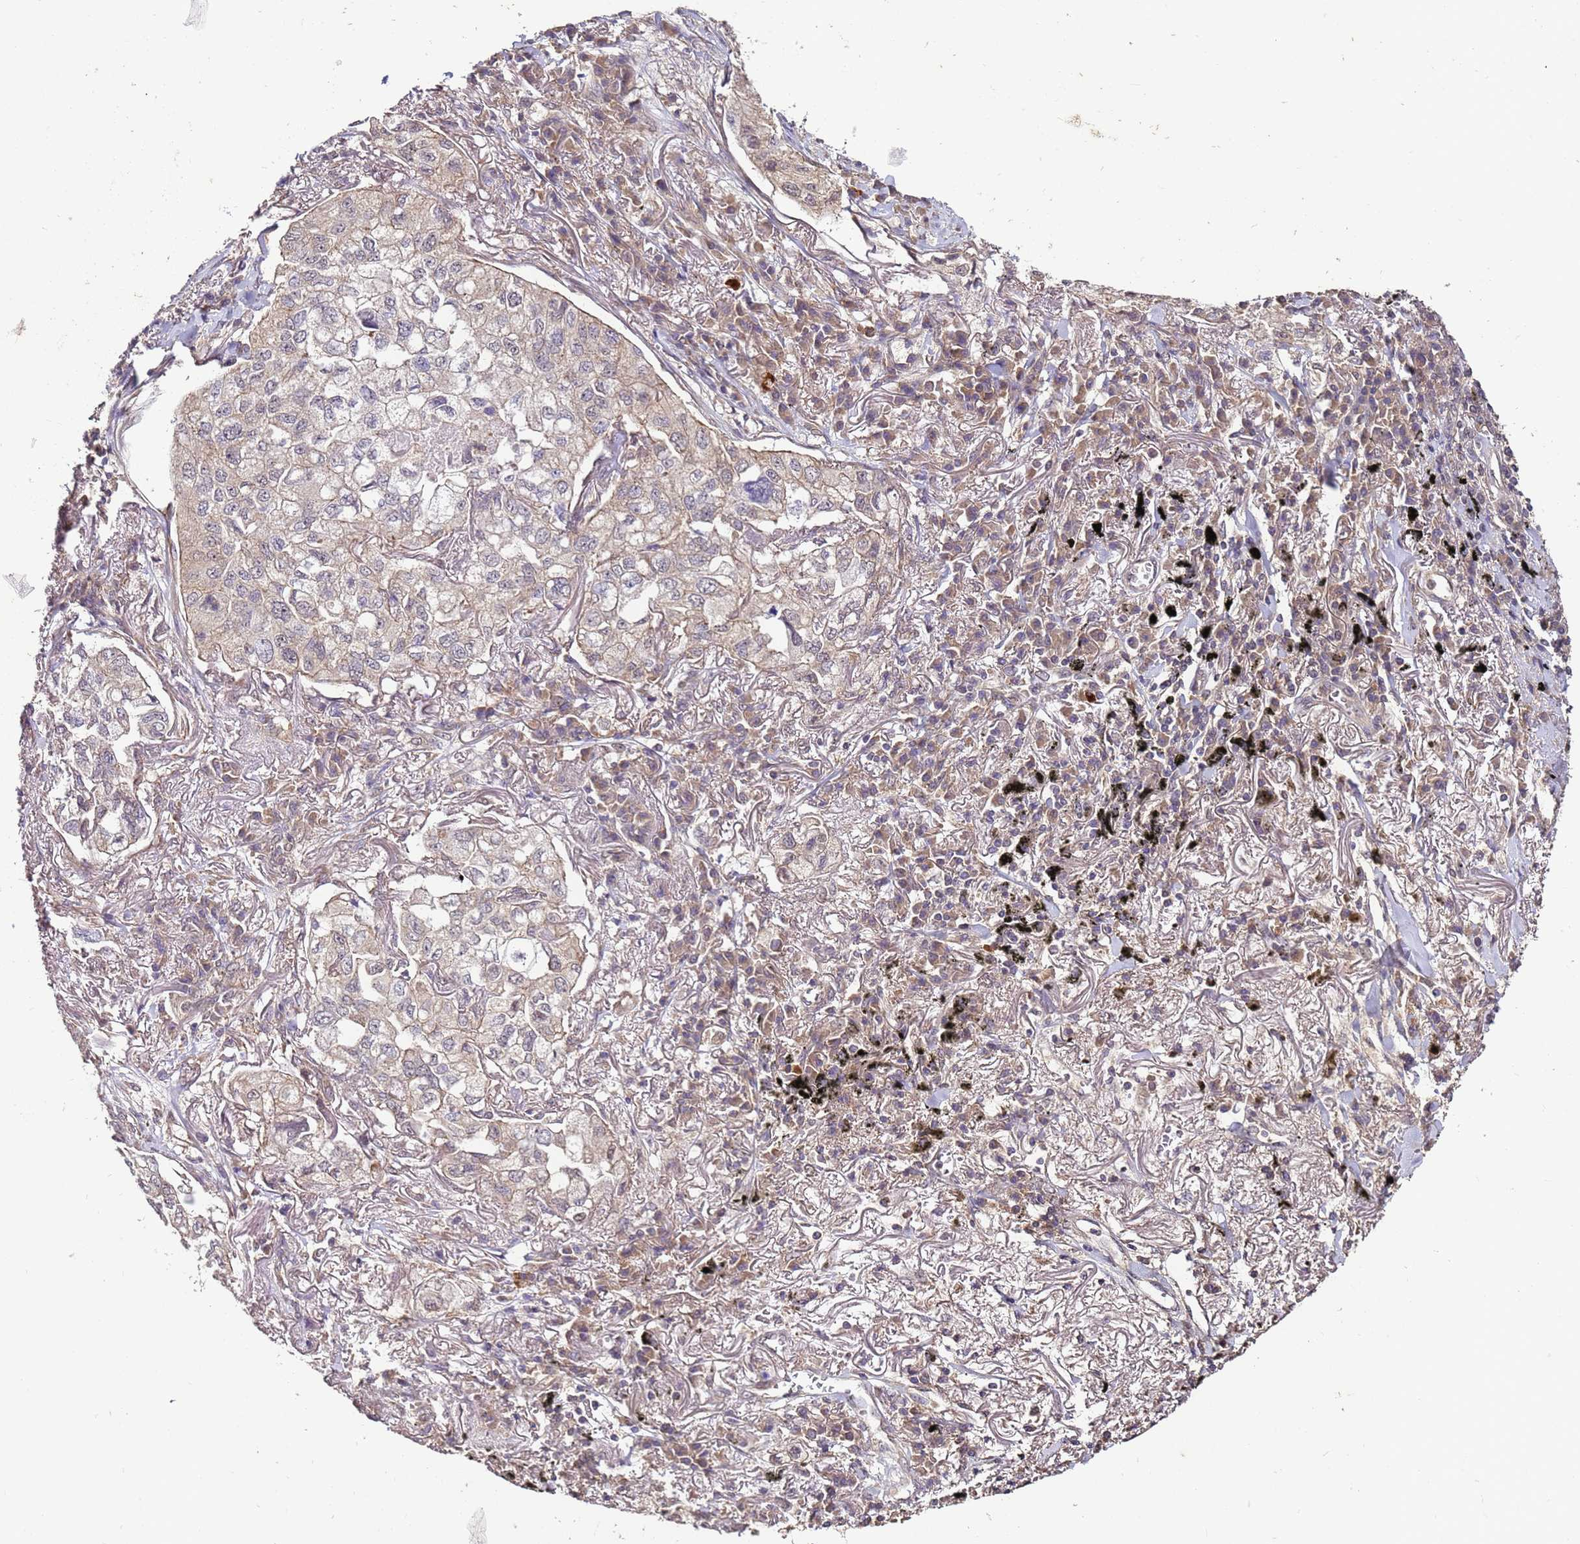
{"staining": {"intensity": "weak", "quantity": "25%-75%", "location": "cytoplasmic/membranous"}, "tissue": "lung cancer", "cell_type": "Tumor cells", "image_type": "cancer", "snomed": [{"axis": "morphology", "description": "Adenocarcinoma, NOS"}, {"axis": "topography", "description": "Lung"}], "caption": "Human adenocarcinoma (lung) stained for a protein (brown) demonstrates weak cytoplasmic/membranous positive positivity in about 25%-75% of tumor cells.", "gene": "ANKRD17", "patient": {"sex": "male", "age": 65}}